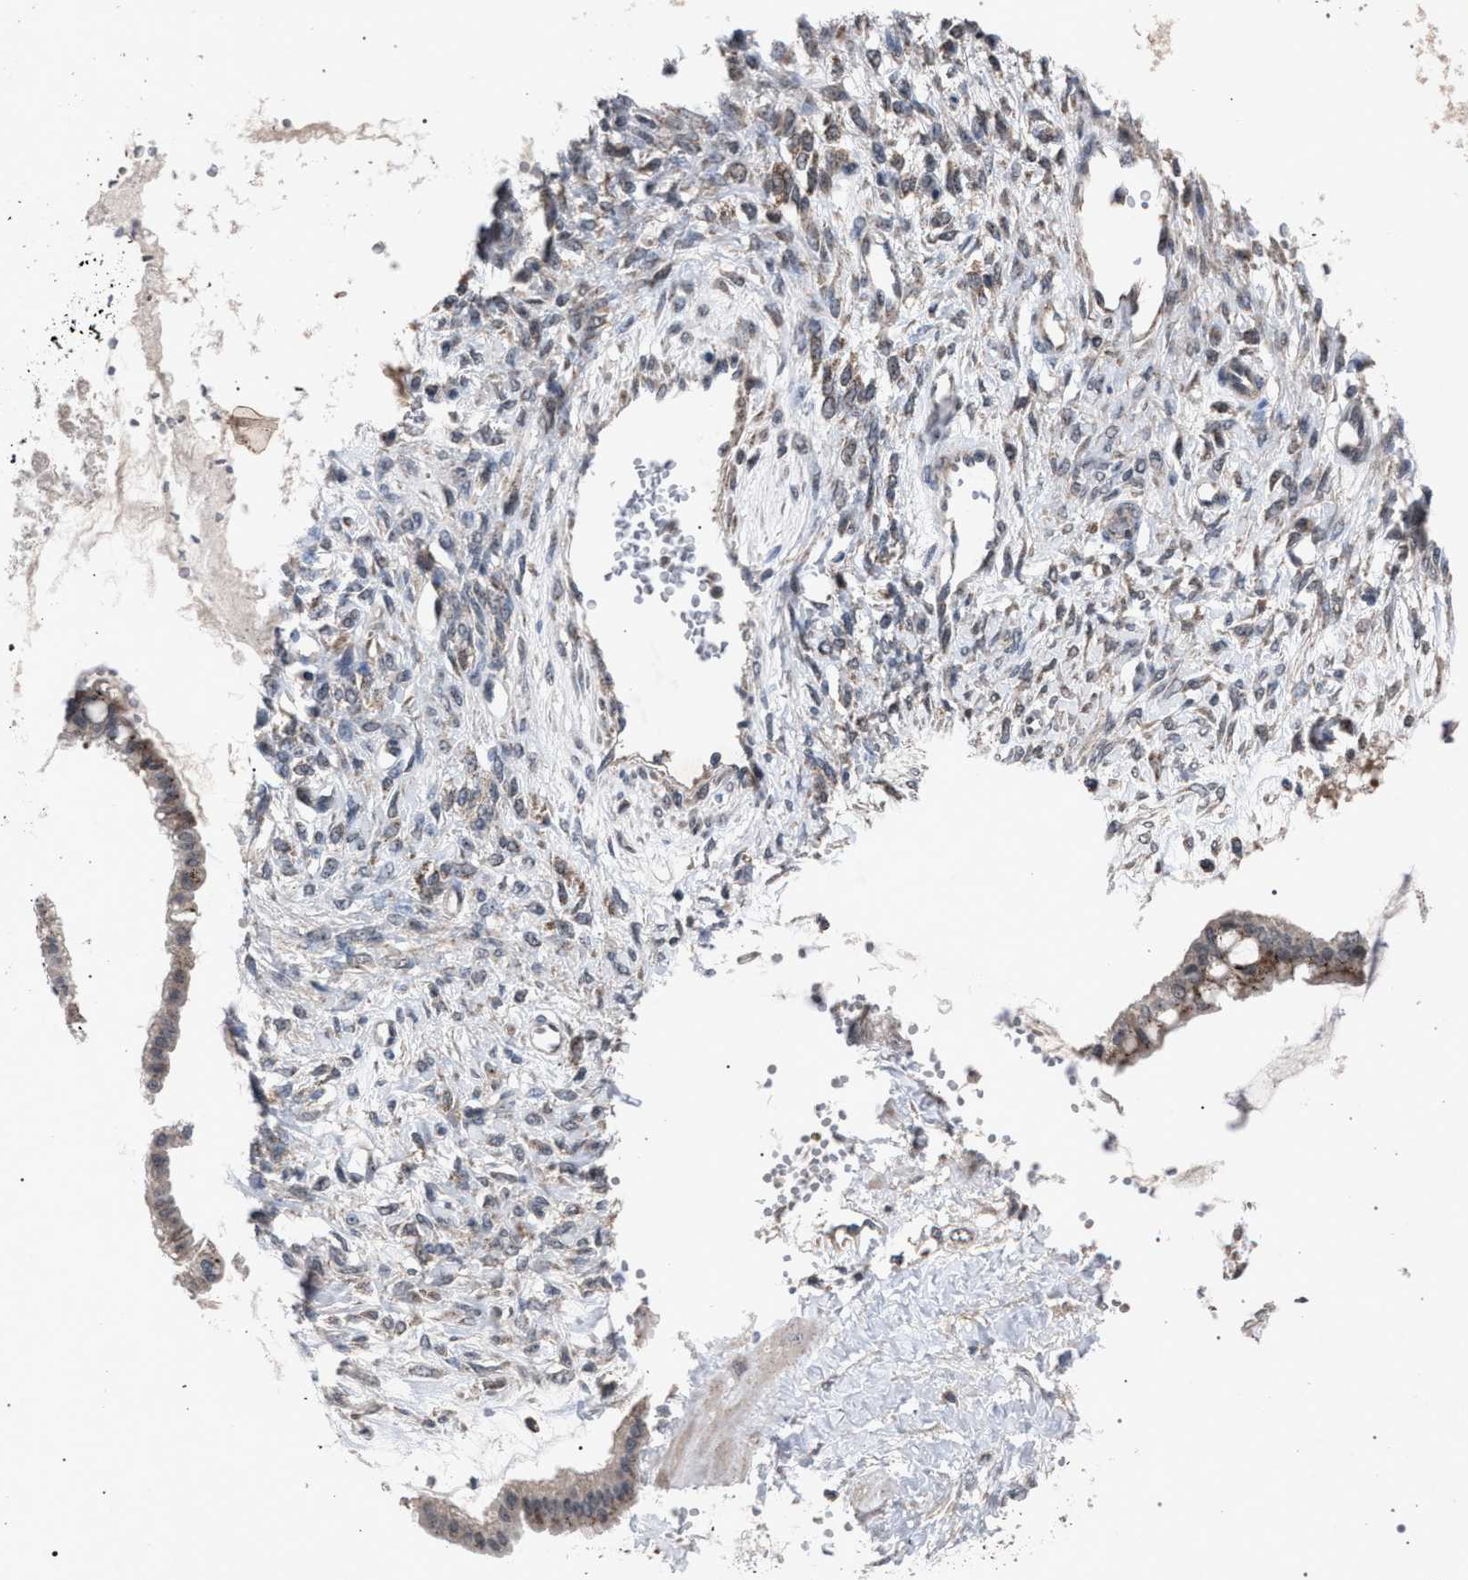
{"staining": {"intensity": "moderate", "quantity": "25%-75%", "location": "cytoplasmic/membranous"}, "tissue": "ovarian cancer", "cell_type": "Tumor cells", "image_type": "cancer", "snomed": [{"axis": "morphology", "description": "Cystadenocarcinoma, mucinous, NOS"}, {"axis": "topography", "description": "Ovary"}], "caption": "Immunohistochemistry (IHC) photomicrograph of ovarian cancer (mucinous cystadenocarcinoma) stained for a protein (brown), which shows medium levels of moderate cytoplasmic/membranous positivity in approximately 25%-75% of tumor cells.", "gene": "HSD17B4", "patient": {"sex": "female", "age": 73}}